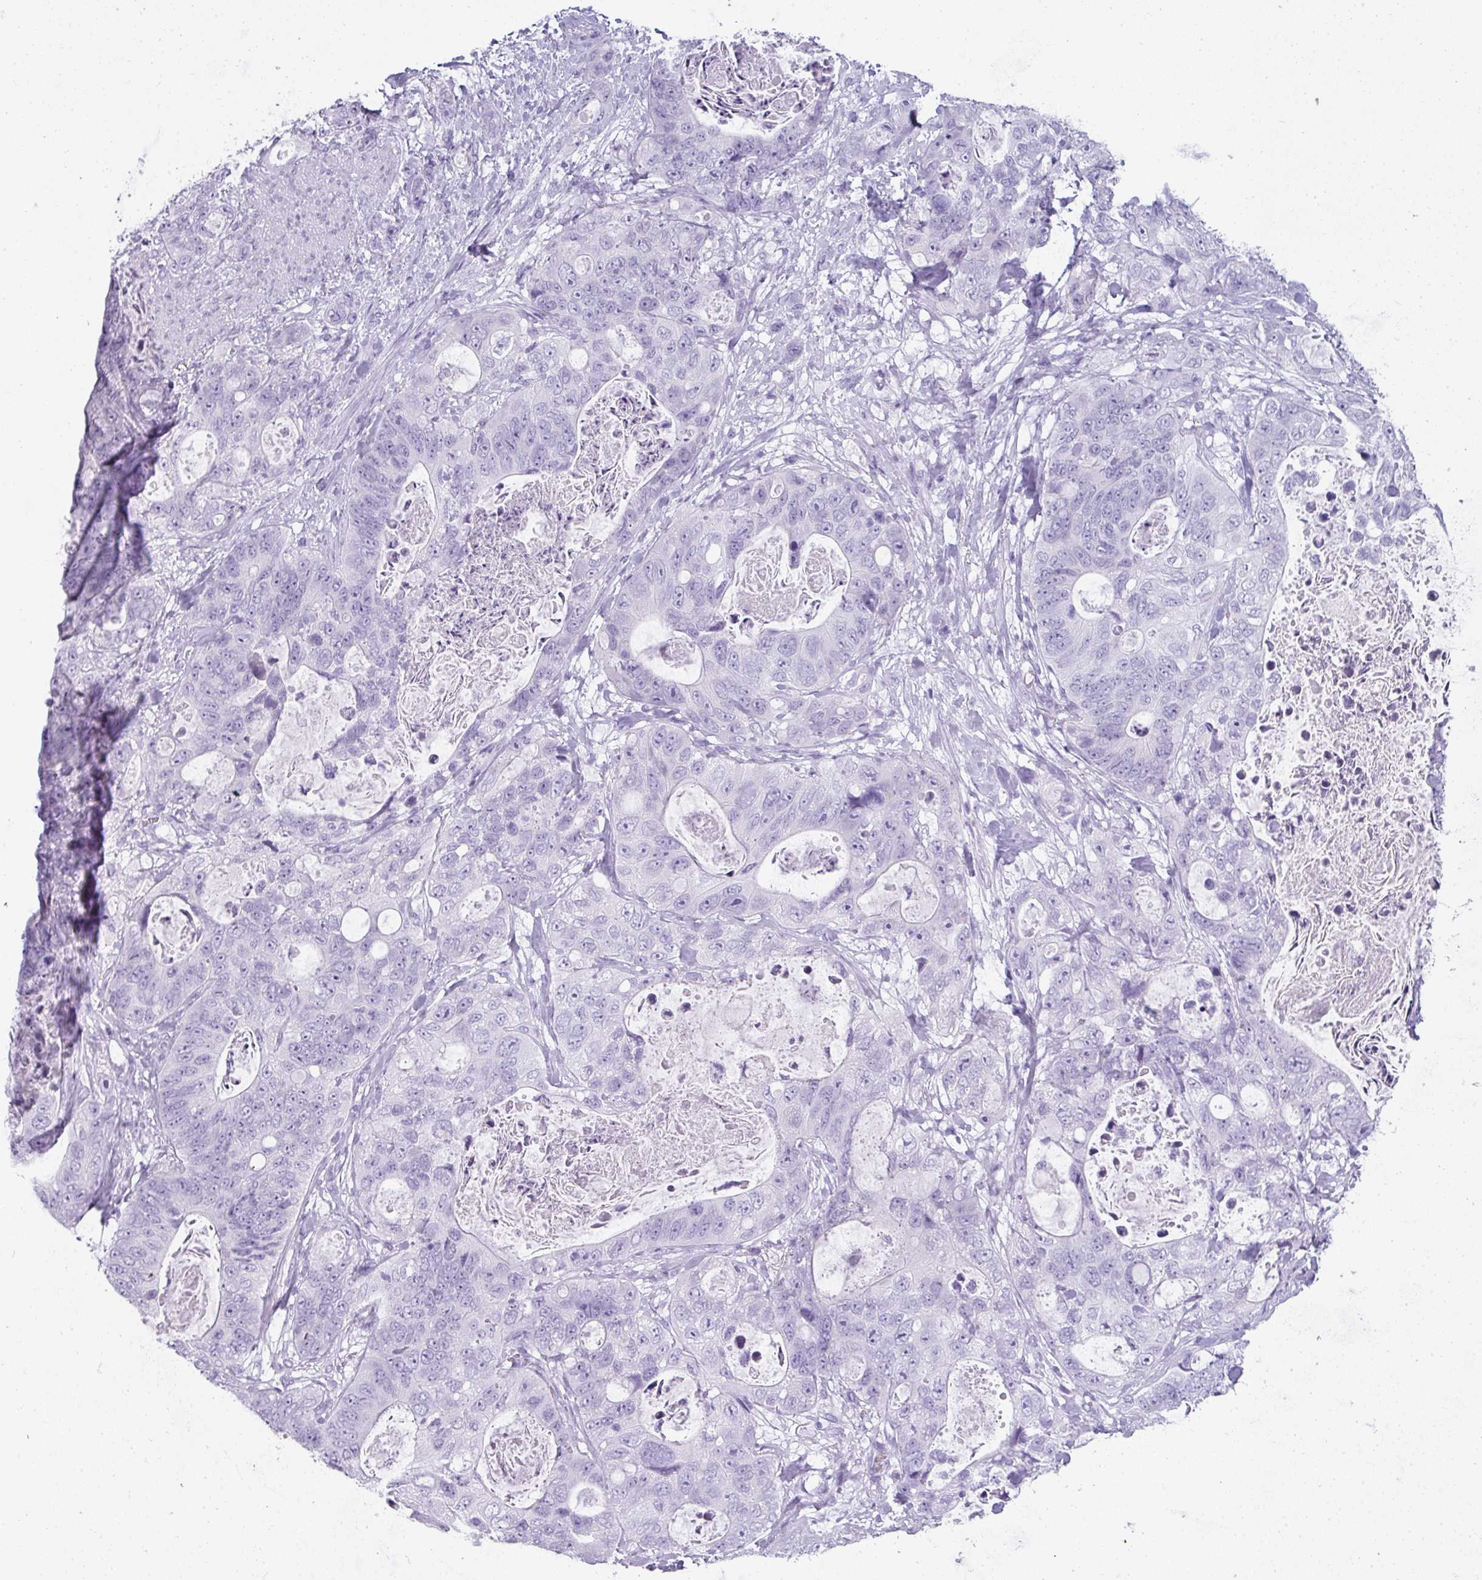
{"staining": {"intensity": "negative", "quantity": "none", "location": "none"}, "tissue": "stomach cancer", "cell_type": "Tumor cells", "image_type": "cancer", "snomed": [{"axis": "morphology", "description": "Normal tissue, NOS"}, {"axis": "morphology", "description": "Adenocarcinoma, NOS"}, {"axis": "topography", "description": "Stomach"}], "caption": "A high-resolution photomicrograph shows immunohistochemistry (IHC) staining of adenocarcinoma (stomach), which exhibits no significant expression in tumor cells.", "gene": "RBMY1F", "patient": {"sex": "female", "age": 89}}